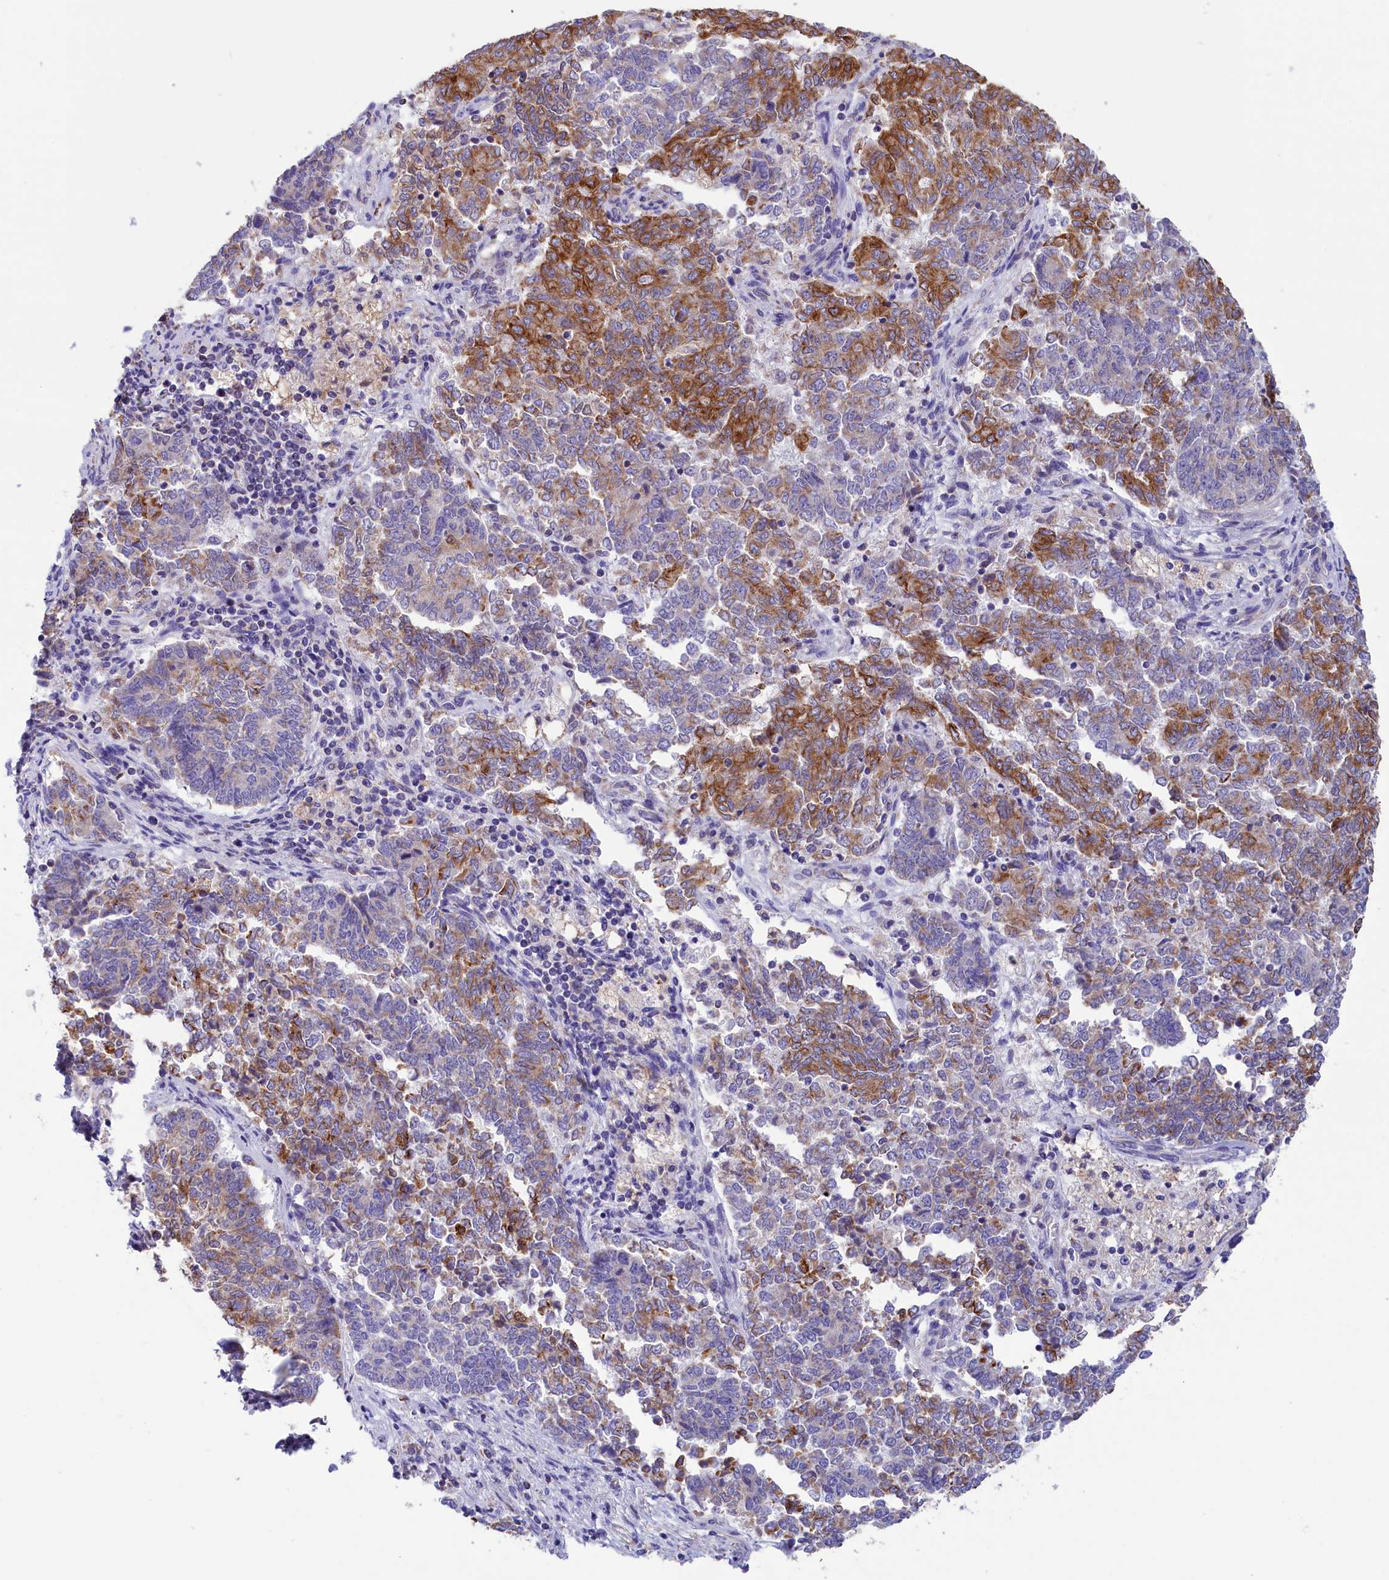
{"staining": {"intensity": "moderate", "quantity": "25%-75%", "location": "cytoplasmic/membranous"}, "tissue": "endometrial cancer", "cell_type": "Tumor cells", "image_type": "cancer", "snomed": [{"axis": "morphology", "description": "Adenocarcinoma, NOS"}, {"axis": "topography", "description": "Endometrium"}], "caption": "Human endometrial adenocarcinoma stained with a brown dye exhibits moderate cytoplasmic/membranous positive positivity in approximately 25%-75% of tumor cells.", "gene": "GATB", "patient": {"sex": "female", "age": 80}}